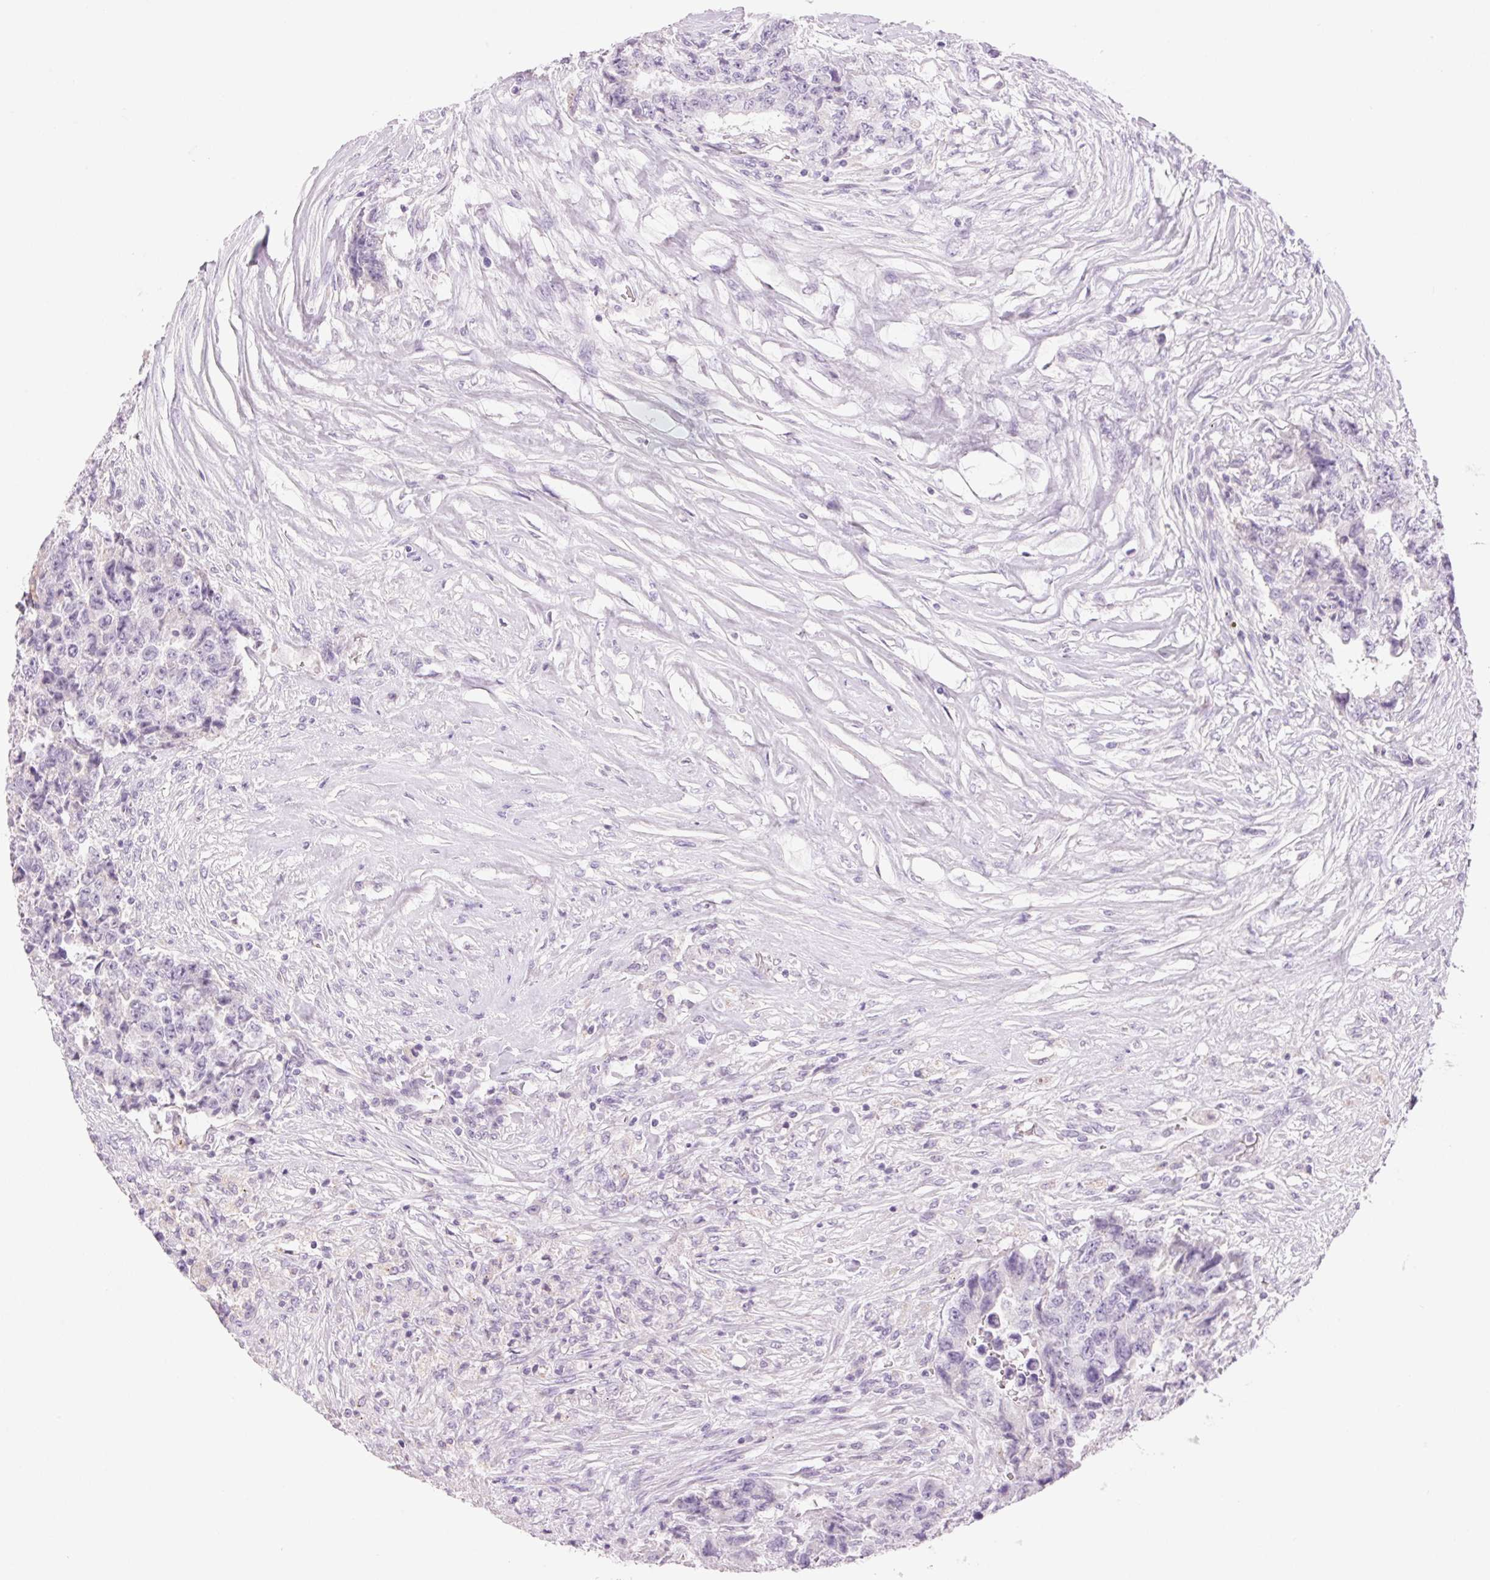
{"staining": {"intensity": "negative", "quantity": "none", "location": "none"}, "tissue": "testis cancer", "cell_type": "Tumor cells", "image_type": "cancer", "snomed": [{"axis": "morphology", "description": "Carcinoma, Embryonal, NOS"}, {"axis": "topography", "description": "Testis"}], "caption": "Histopathology image shows no protein positivity in tumor cells of testis embryonal carcinoma tissue.", "gene": "HSD17B2", "patient": {"sex": "male", "age": 24}}